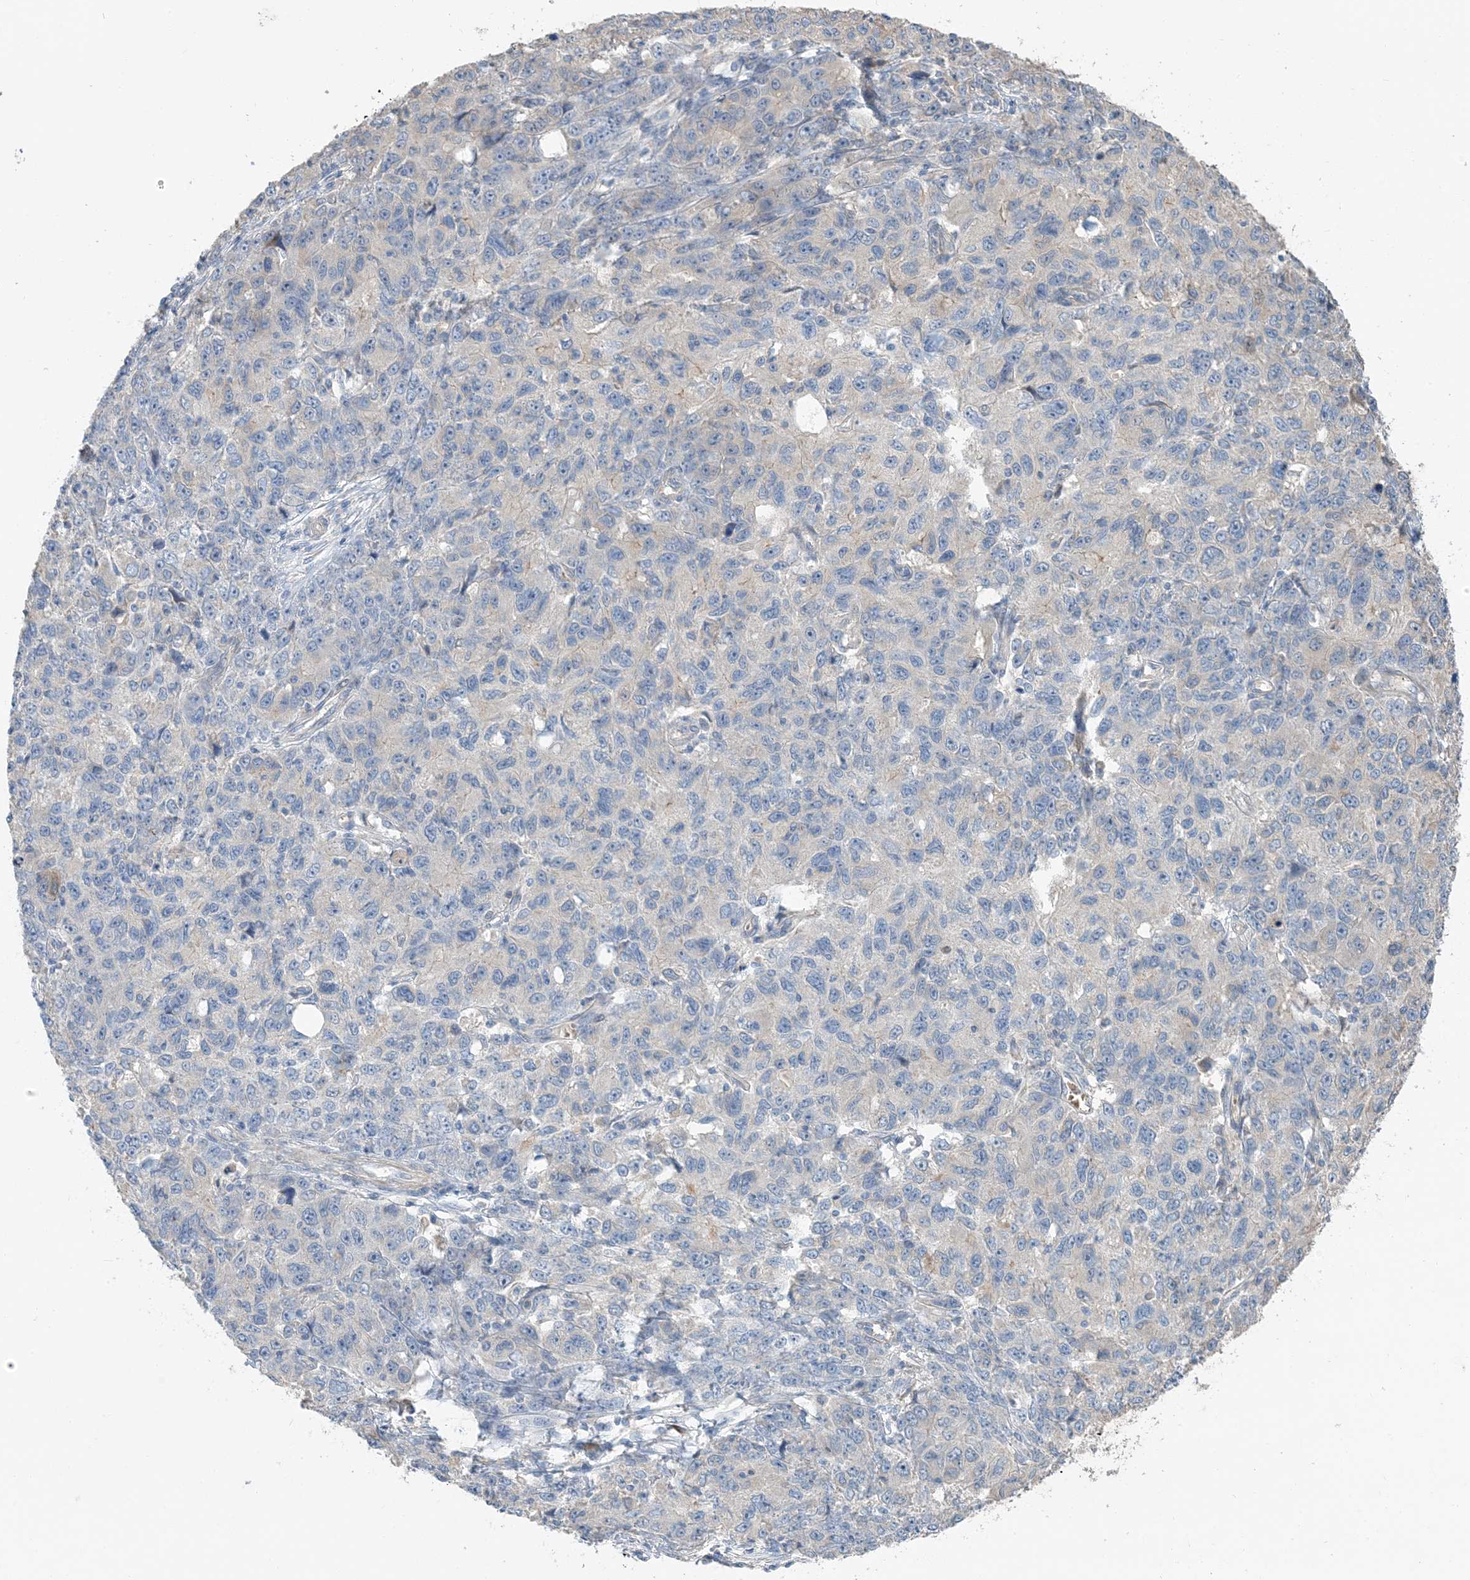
{"staining": {"intensity": "negative", "quantity": "none", "location": "none"}, "tissue": "ovarian cancer", "cell_type": "Tumor cells", "image_type": "cancer", "snomed": [{"axis": "morphology", "description": "Carcinoma, endometroid"}, {"axis": "topography", "description": "Ovary"}], "caption": "This is a photomicrograph of immunohistochemistry staining of endometroid carcinoma (ovarian), which shows no expression in tumor cells. The staining is performed using DAB (3,3'-diaminobenzidine) brown chromogen with nuclei counter-stained in using hematoxylin.", "gene": "USP53", "patient": {"sex": "female", "age": 42}}